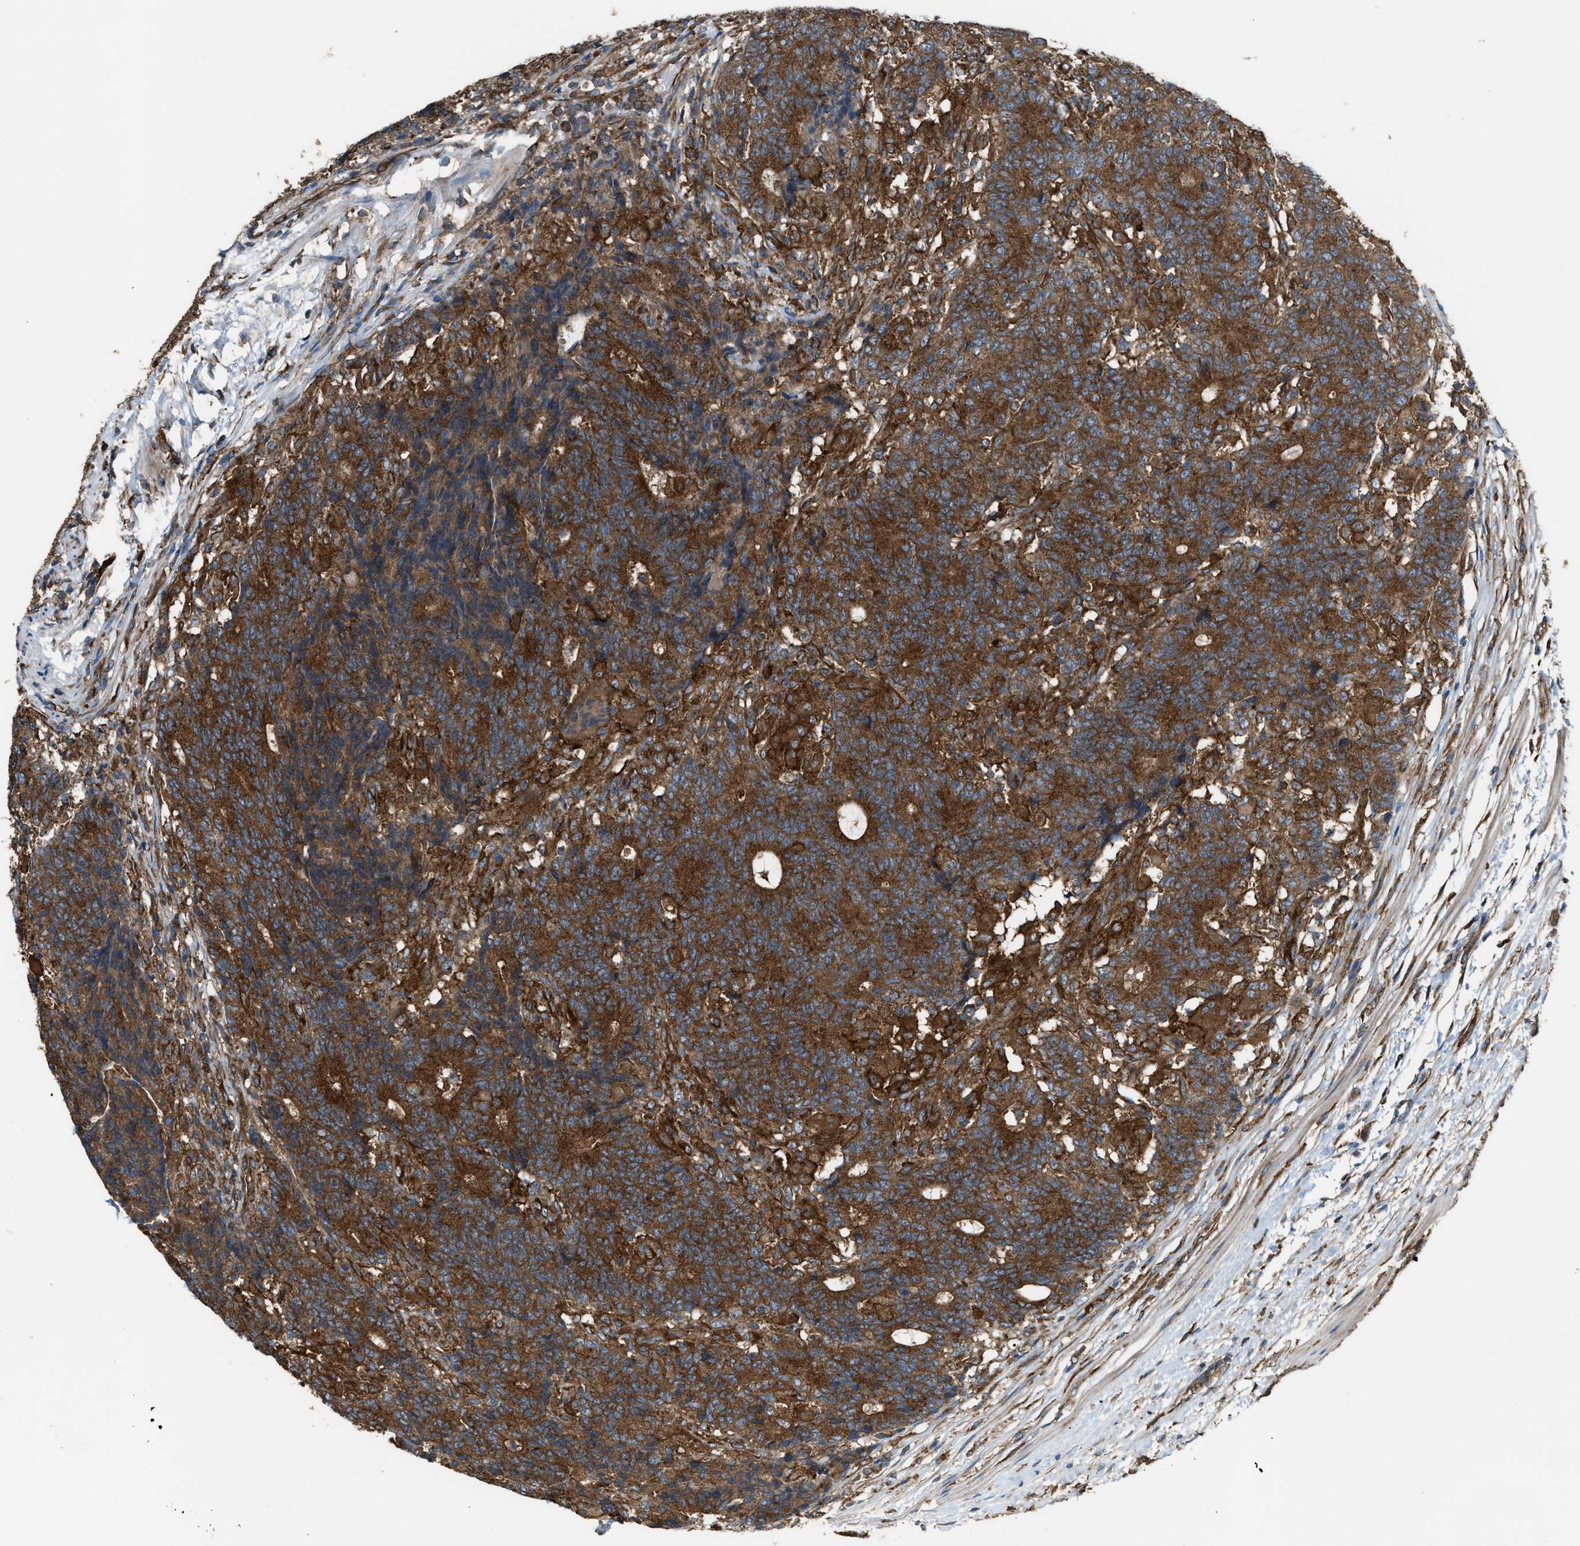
{"staining": {"intensity": "strong", "quantity": ">75%", "location": "cytoplasmic/membranous"}, "tissue": "colorectal cancer", "cell_type": "Tumor cells", "image_type": "cancer", "snomed": [{"axis": "morphology", "description": "Normal tissue, NOS"}, {"axis": "morphology", "description": "Adenocarcinoma, NOS"}, {"axis": "topography", "description": "Colon"}], "caption": "Colorectal cancer (adenocarcinoma) was stained to show a protein in brown. There is high levels of strong cytoplasmic/membranous expression in approximately >75% of tumor cells.", "gene": "PICALM", "patient": {"sex": "female", "age": 75}}